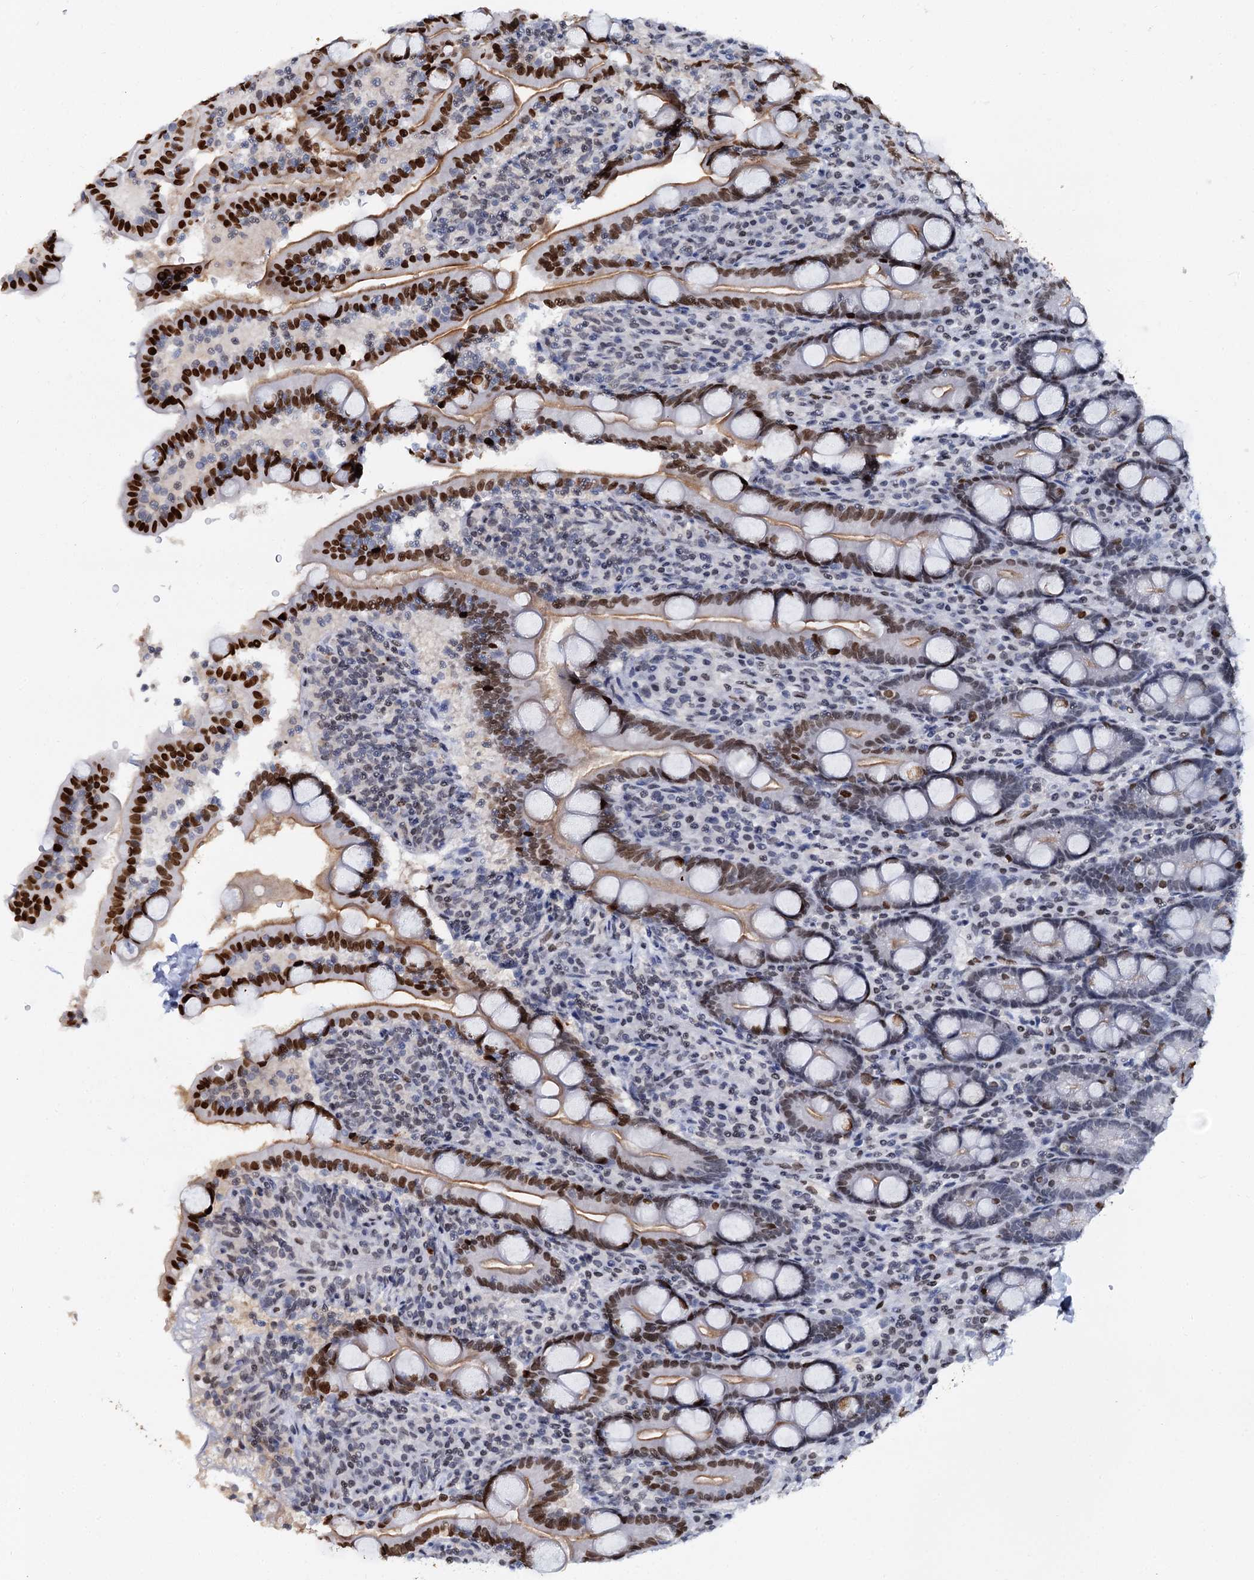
{"staining": {"intensity": "strong", "quantity": ">75%", "location": "cytoplasmic/membranous,nuclear"}, "tissue": "duodenum", "cell_type": "Glandular cells", "image_type": "normal", "snomed": [{"axis": "morphology", "description": "Normal tissue, NOS"}, {"axis": "topography", "description": "Duodenum"}], "caption": "Duodenum stained for a protein (brown) displays strong cytoplasmic/membranous,nuclear positive expression in approximately >75% of glandular cells.", "gene": "CMAS", "patient": {"sex": "male", "age": 35}}